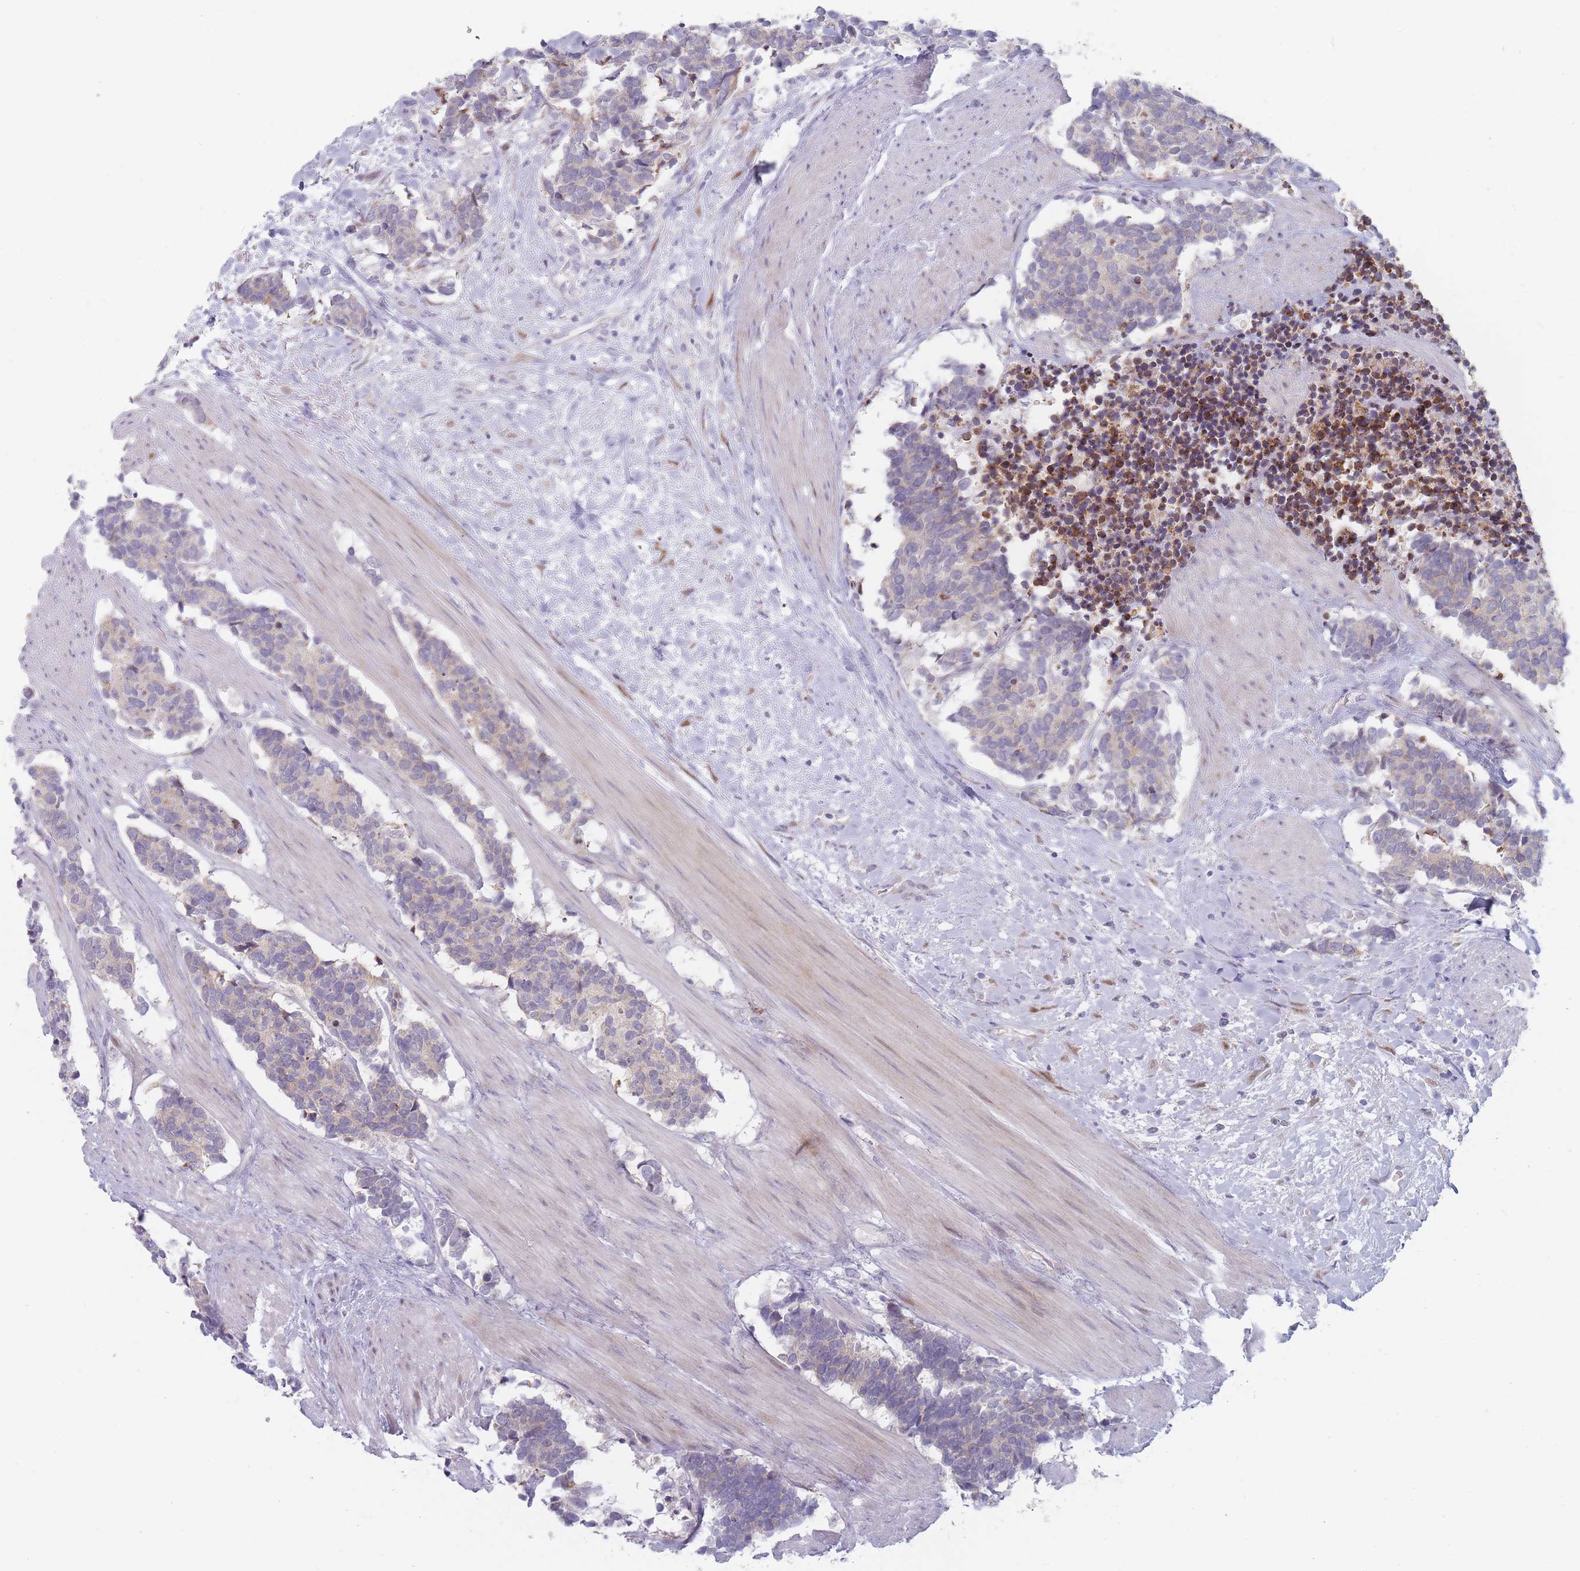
{"staining": {"intensity": "negative", "quantity": "none", "location": "none"}, "tissue": "carcinoid", "cell_type": "Tumor cells", "image_type": "cancer", "snomed": [{"axis": "morphology", "description": "Carcinoma, NOS"}, {"axis": "morphology", "description": "Carcinoid, malignant, NOS"}, {"axis": "topography", "description": "Prostate"}], "caption": "Tumor cells show no significant positivity in carcinoid.", "gene": "SPATS1", "patient": {"sex": "male", "age": 57}}